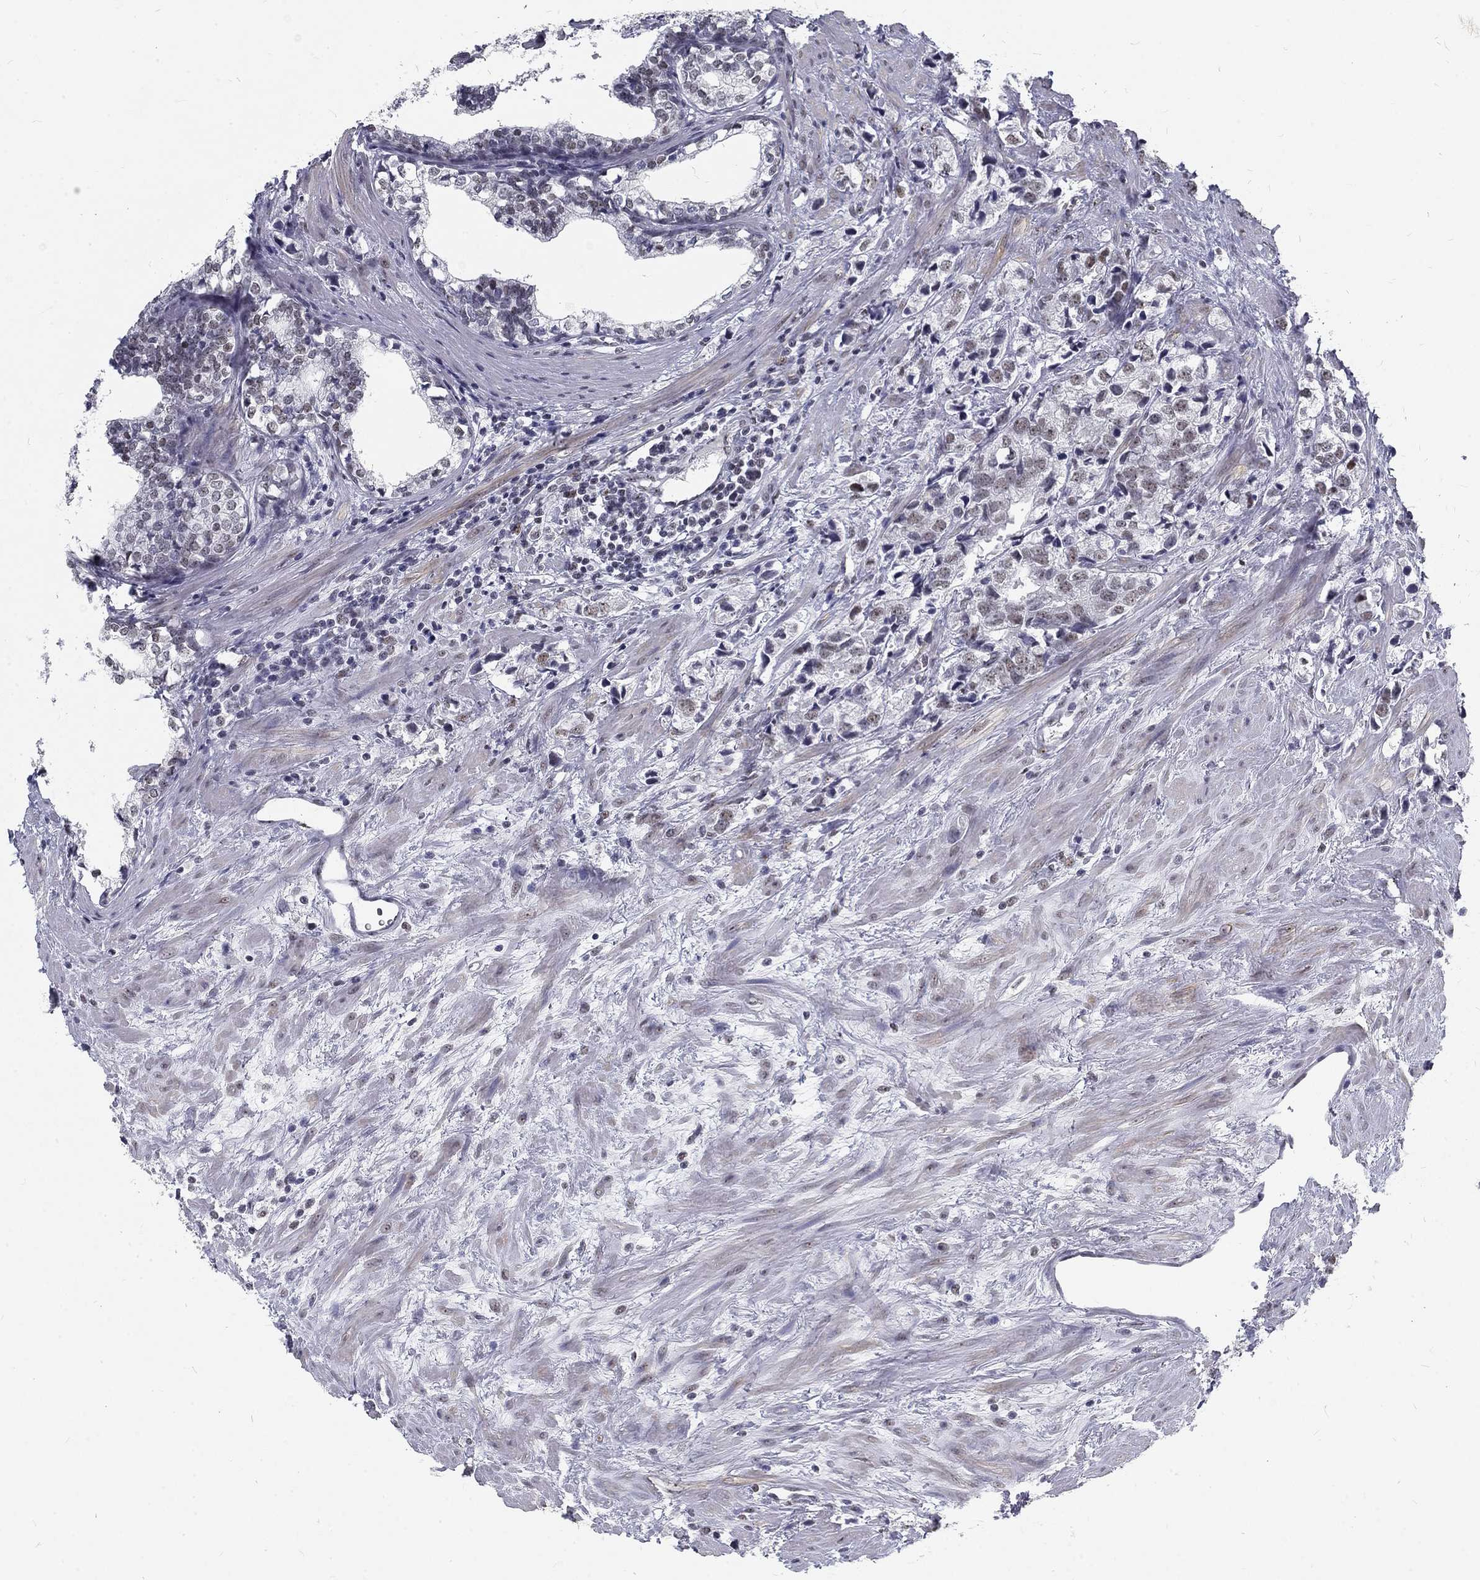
{"staining": {"intensity": "weak", "quantity": "<25%", "location": "nuclear"}, "tissue": "prostate cancer", "cell_type": "Tumor cells", "image_type": "cancer", "snomed": [{"axis": "morphology", "description": "Adenocarcinoma, NOS"}, {"axis": "topography", "description": "Prostate and seminal vesicle, NOS"}], "caption": "This is an immunohistochemistry (IHC) image of prostate cancer (adenocarcinoma). There is no positivity in tumor cells.", "gene": "SNORC", "patient": {"sex": "male", "age": 63}}